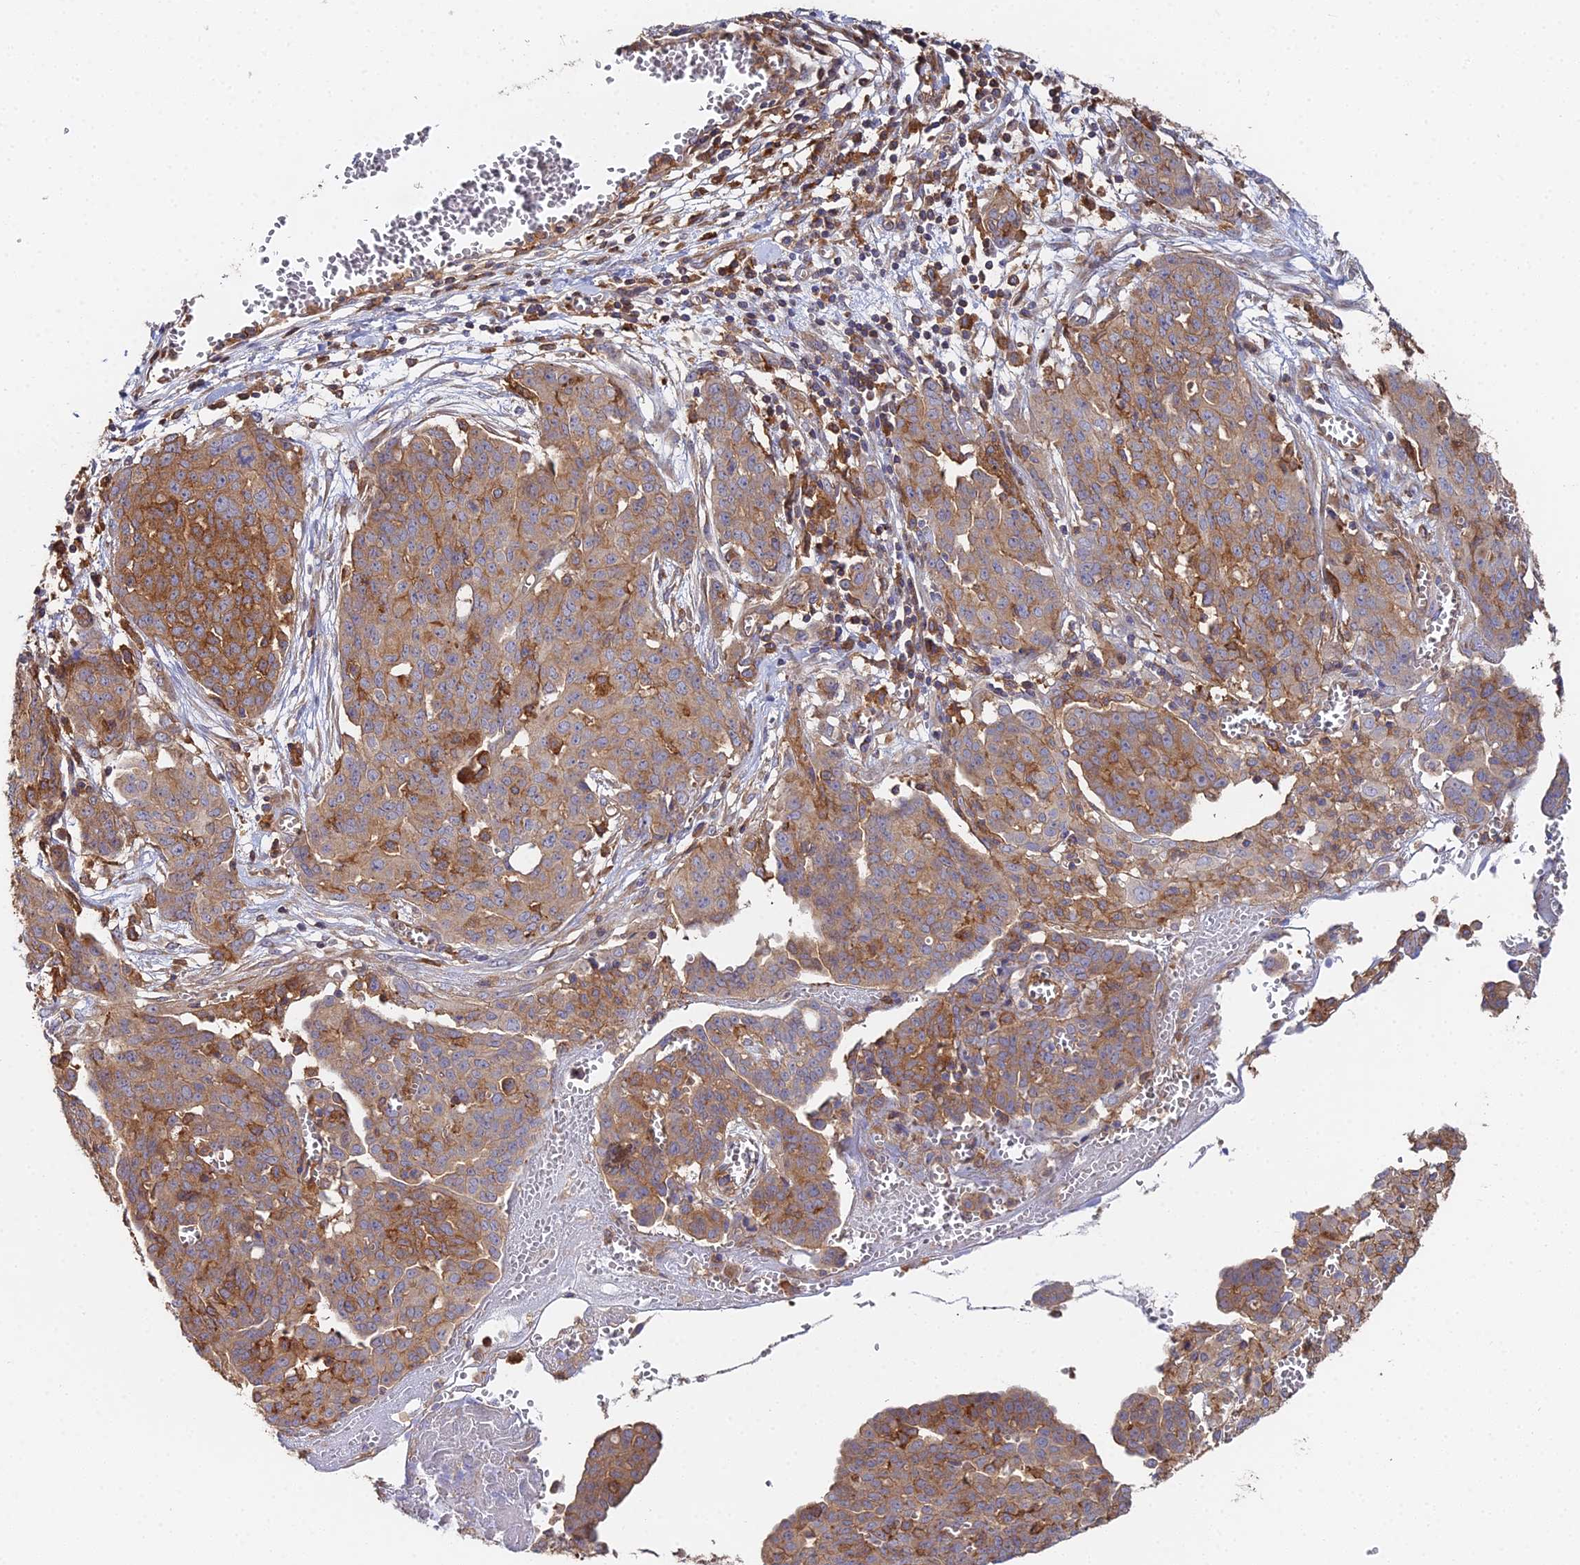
{"staining": {"intensity": "moderate", "quantity": ">75%", "location": "cytoplasmic/membranous"}, "tissue": "ovarian cancer", "cell_type": "Tumor cells", "image_type": "cancer", "snomed": [{"axis": "morphology", "description": "Cystadenocarcinoma, serous, NOS"}, {"axis": "topography", "description": "Soft tissue"}, {"axis": "topography", "description": "Ovary"}], "caption": "Moderate cytoplasmic/membranous protein expression is present in about >75% of tumor cells in ovarian cancer.", "gene": "GNG5B", "patient": {"sex": "female", "age": 57}}